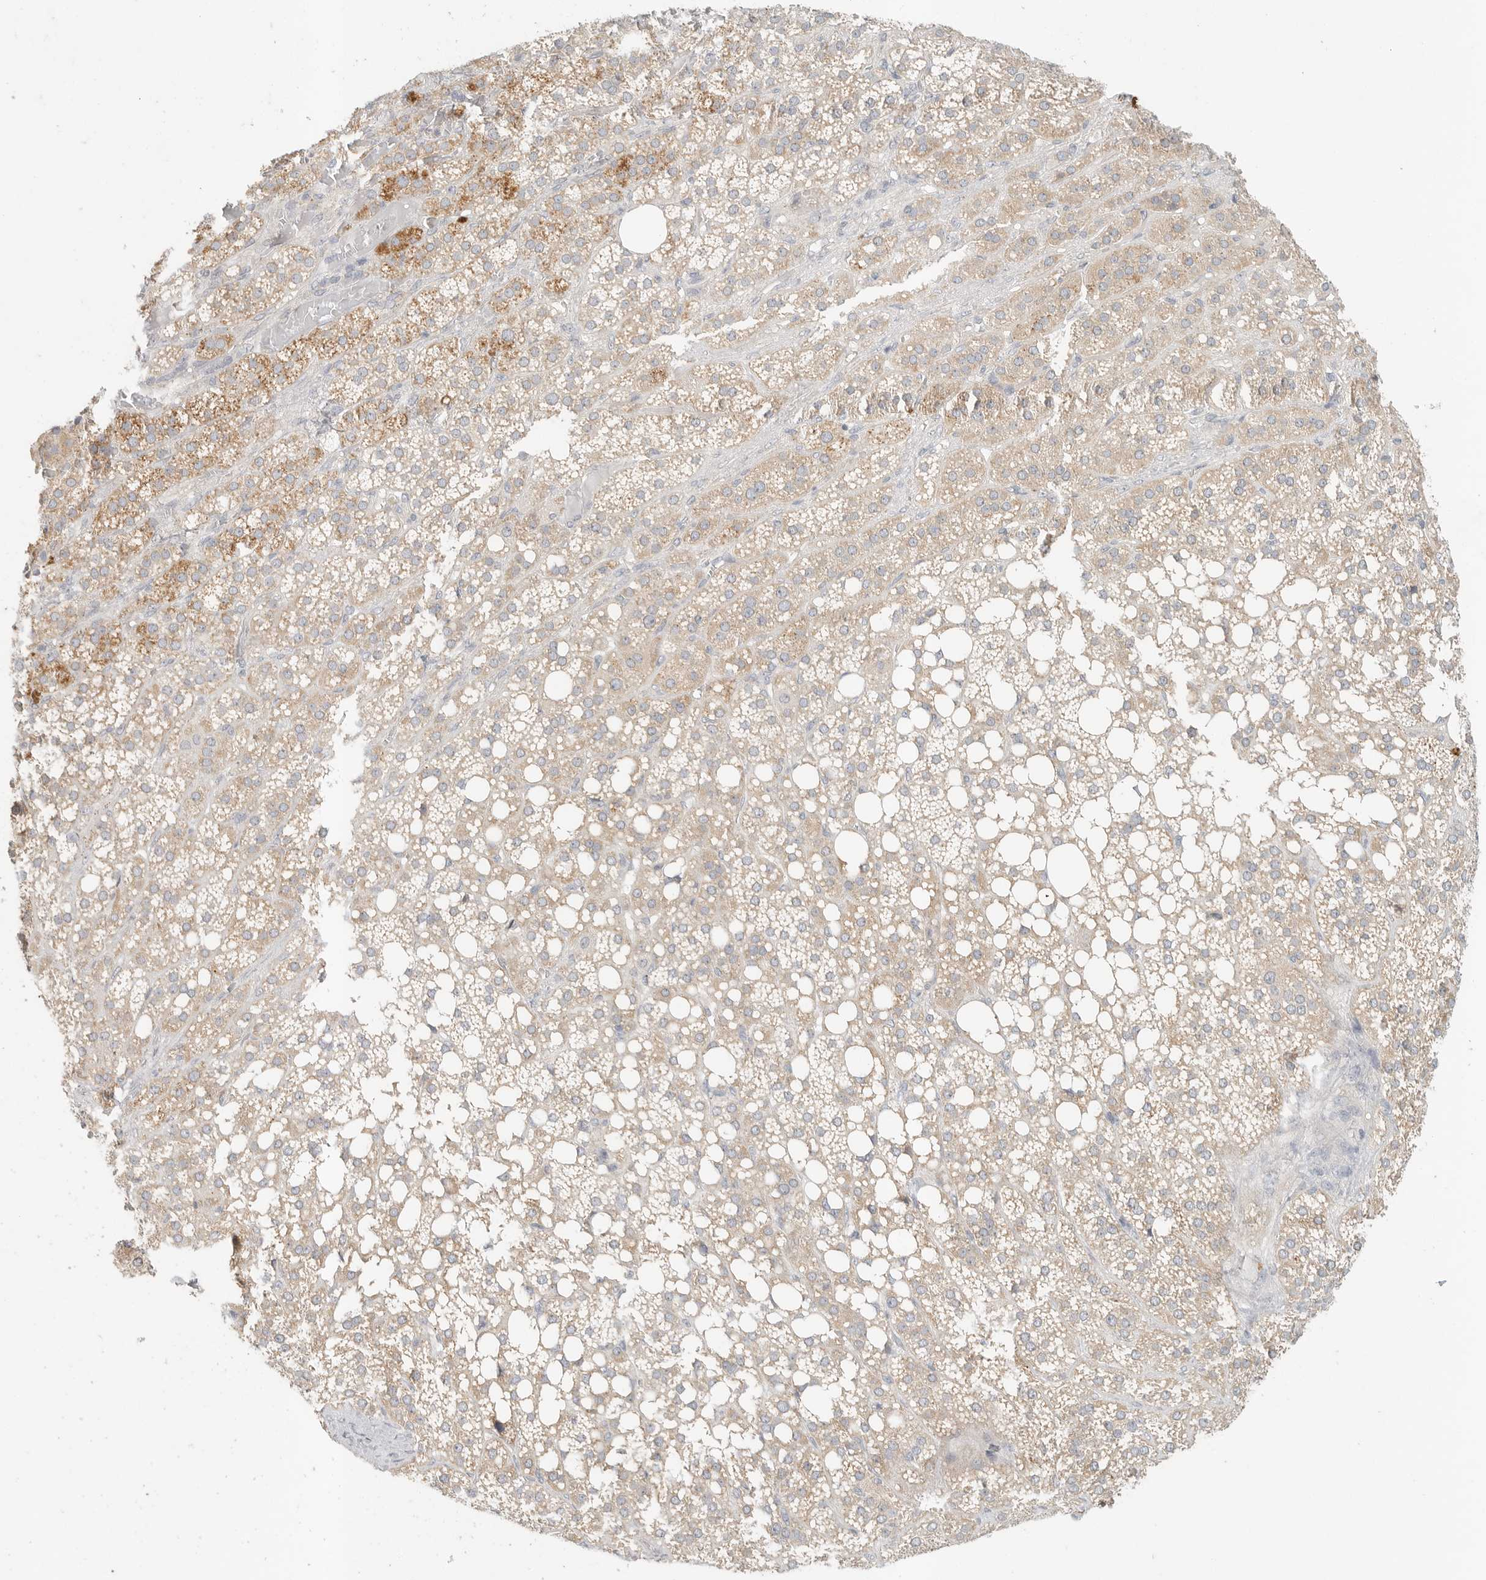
{"staining": {"intensity": "moderate", "quantity": "<25%", "location": "cytoplasmic/membranous"}, "tissue": "adrenal gland", "cell_type": "Glandular cells", "image_type": "normal", "snomed": [{"axis": "morphology", "description": "Normal tissue, NOS"}, {"axis": "topography", "description": "Adrenal gland"}], "caption": "Adrenal gland was stained to show a protein in brown. There is low levels of moderate cytoplasmic/membranous staining in about <25% of glandular cells. The staining was performed using DAB (3,3'-diaminobenzidine), with brown indicating positive protein expression. Nuclei are stained blue with hematoxylin.", "gene": "SLC25A36", "patient": {"sex": "female", "age": 59}}